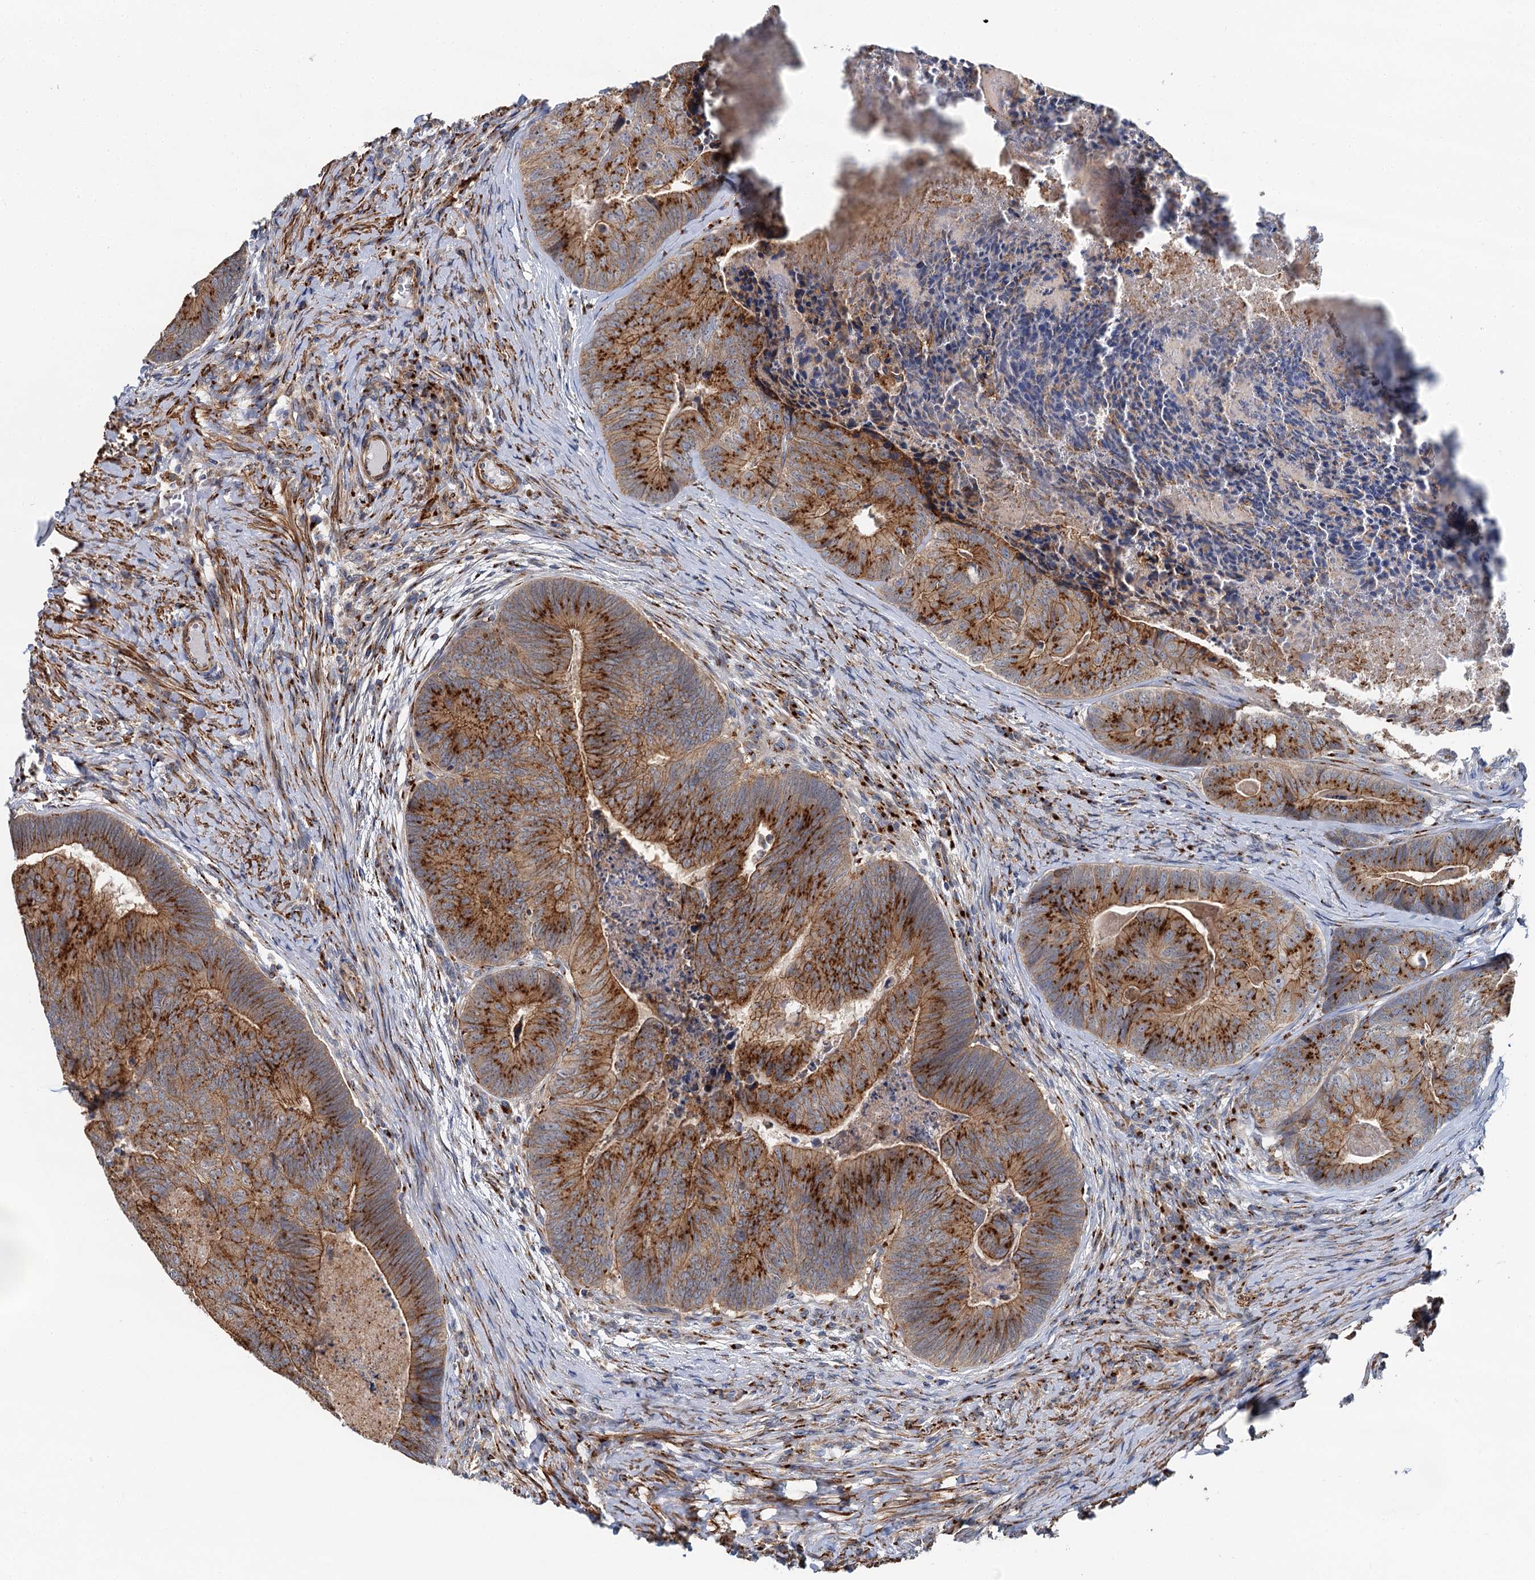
{"staining": {"intensity": "strong", "quantity": ">75%", "location": "cytoplasmic/membranous"}, "tissue": "colorectal cancer", "cell_type": "Tumor cells", "image_type": "cancer", "snomed": [{"axis": "morphology", "description": "Adenocarcinoma, NOS"}, {"axis": "topography", "description": "Colon"}], "caption": "This photomicrograph exhibits adenocarcinoma (colorectal) stained with IHC to label a protein in brown. The cytoplasmic/membranous of tumor cells show strong positivity for the protein. Nuclei are counter-stained blue.", "gene": "BET1L", "patient": {"sex": "female", "age": 67}}